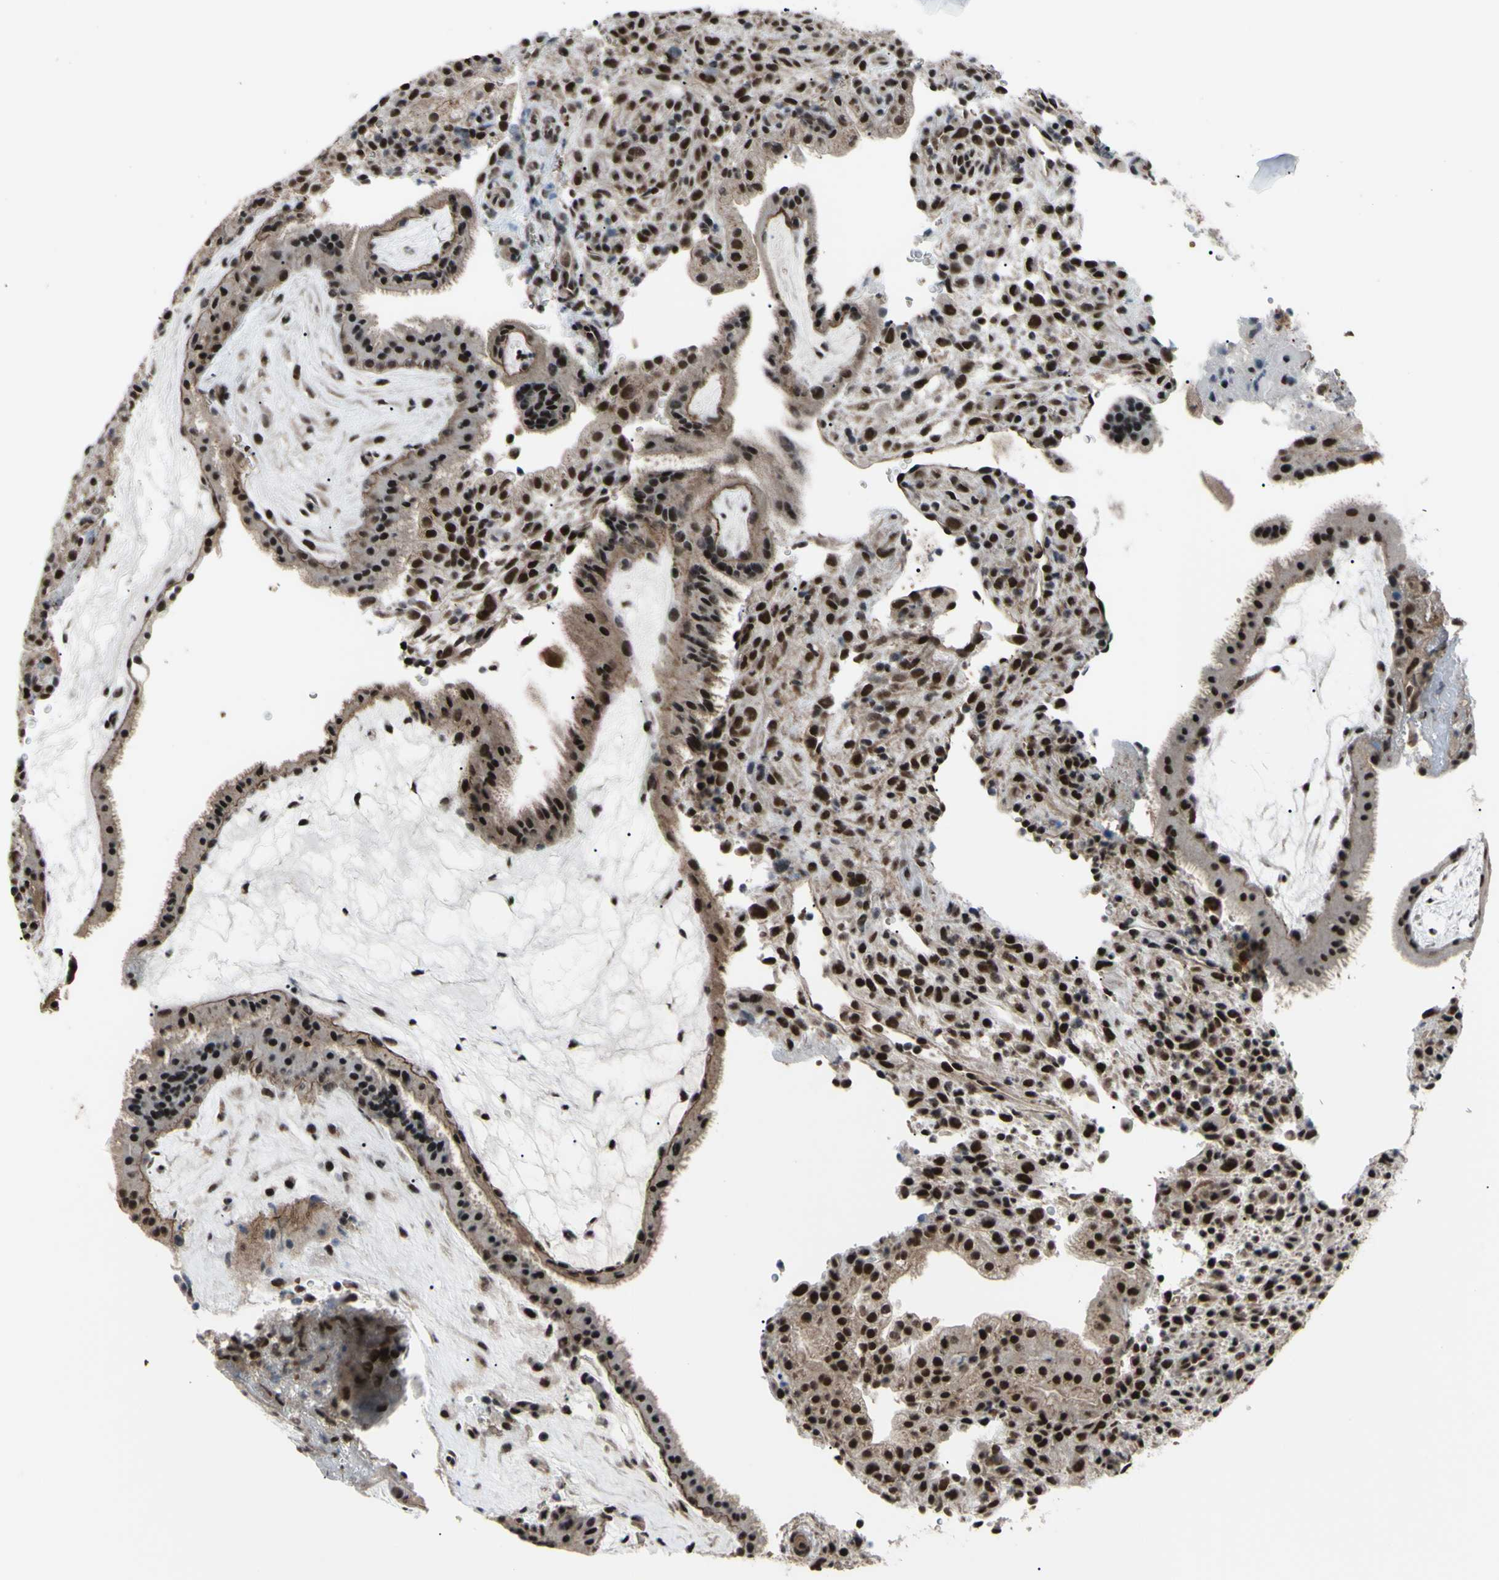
{"staining": {"intensity": "strong", "quantity": ">75%", "location": "nuclear"}, "tissue": "placenta", "cell_type": "Trophoblastic cells", "image_type": "normal", "snomed": [{"axis": "morphology", "description": "Normal tissue, NOS"}, {"axis": "topography", "description": "Placenta"}], "caption": "Immunohistochemistry staining of unremarkable placenta, which exhibits high levels of strong nuclear staining in approximately >75% of trophoblastic cells indicating strong nuclear protein positivity. The staining was performed using DAB (brown) for protein detection and nuclei were counterstained in hematoxylin (blue).", "gene": "THAP12", "patient": {"sex": "female", "age": 19}}